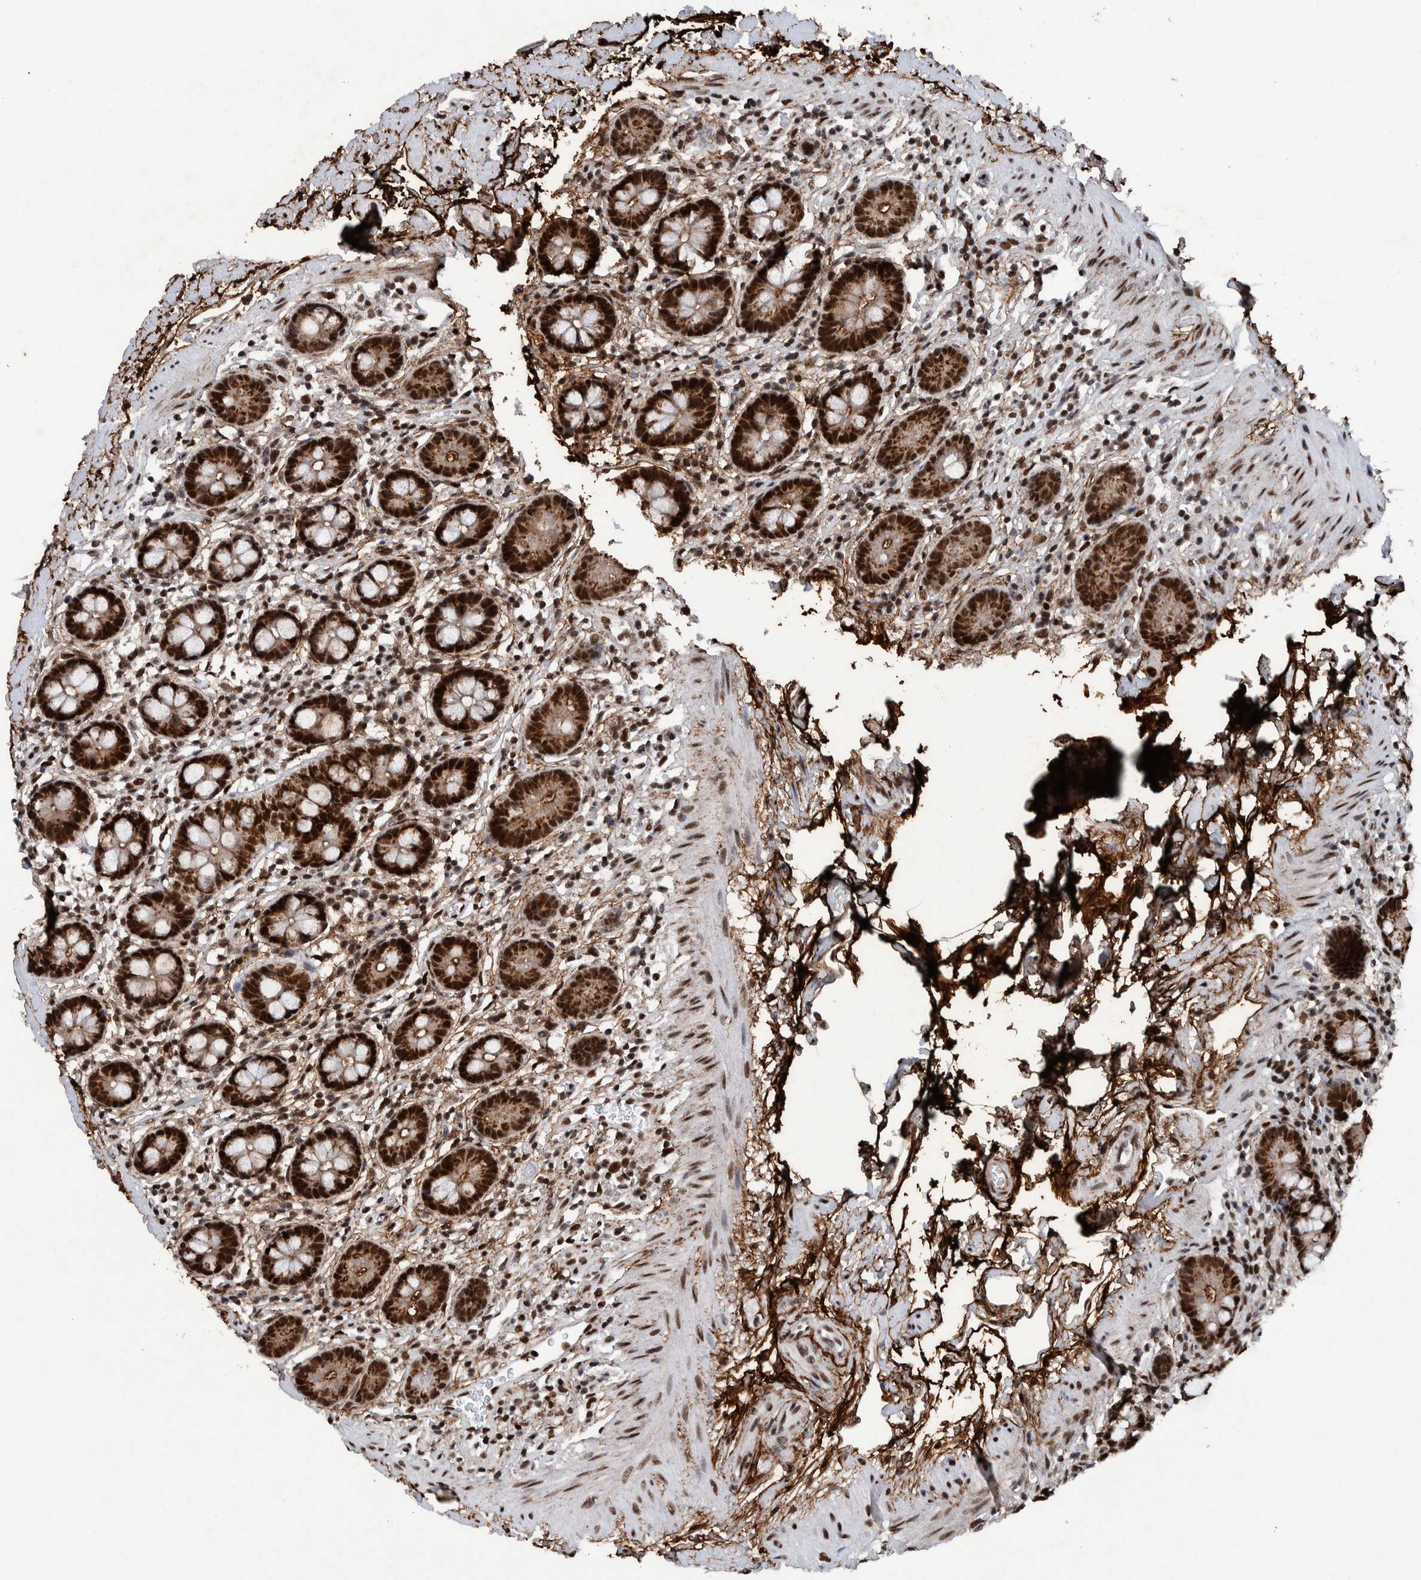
{"staining": {"intensity": "strong", "quantity": ">75%", "location": "cytoplasmic/membranous,nuclear"}, "tissue": "small intestine", "cell_type": "Glandular cells", "image_type": "normal", "snomed": [{"axis": "morphology", "description": "Normal tissue, NOS"}, {"axis": "topography", "description": "Small intestine"}], "caption": "The micrograph shows staining of benign small intestine, revealing strong cytoplasmic/membranous,nuclear protein expression (brown color) within glandular cells.", "gene": "TAF10", "patient": {"sex": "female", "age": 84}}